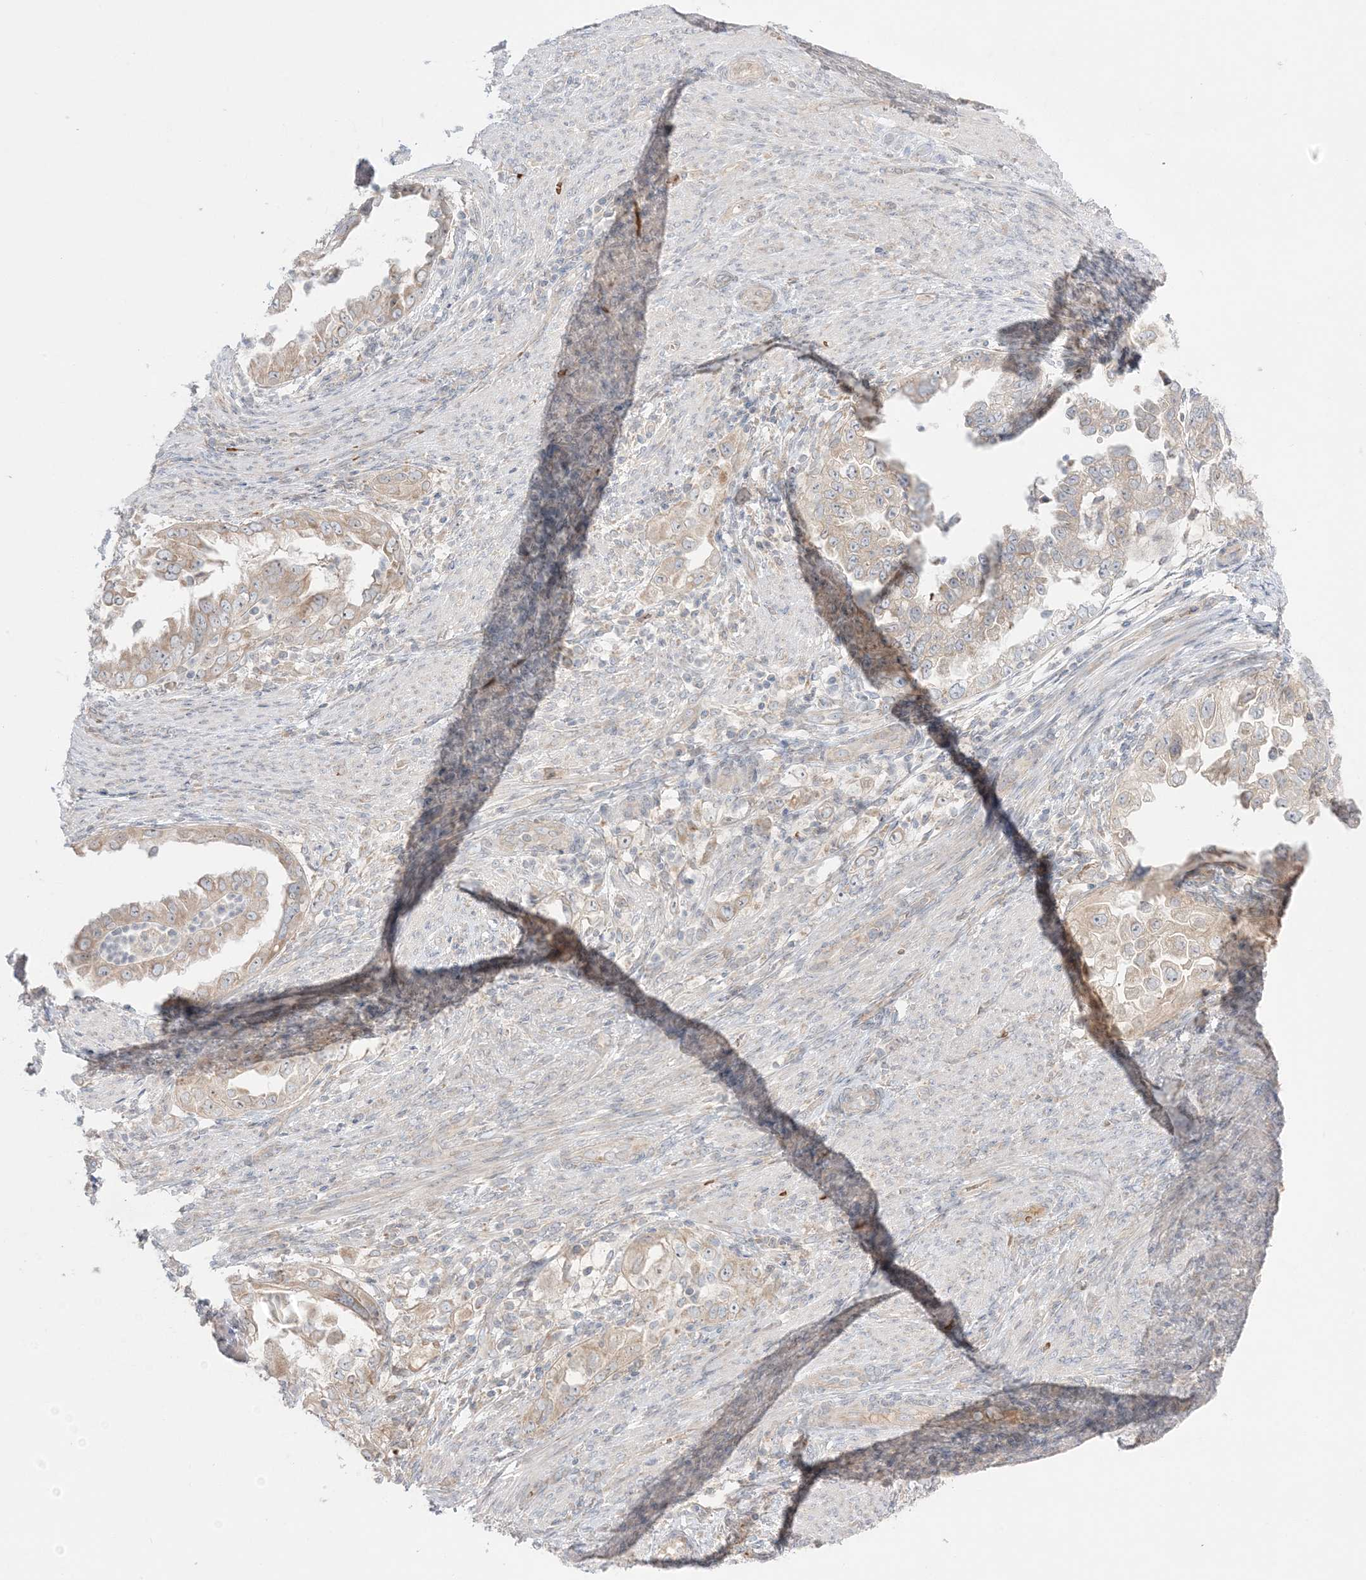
{"staining": {"intensity": "weak", "quantity": "25%-75%", "location": "cytoplasmic/membranous"}, "tissue": "endometrial cancer", "cell_type": "Tumor cells", "image_type": "cancer", "snomed": [{"axis": "morphology", "description": "Adenocarcinoma, NOS"}, {"axis": "topography", "description": "Endometrium"}], "caption": "IHC micrograph of neoplastic tissue: endometrial cancer (adenocarcinoma) stained using immunohistochemistry (IHC) demonstrates low levels of weak protein expression localized specifically in the cytoplasmic/membranous of tumor cells, appearing as a cytoplasmic/membranous brown color.", "gene": "MMGT1", "patient": {"sex": "female", "age": 85}}